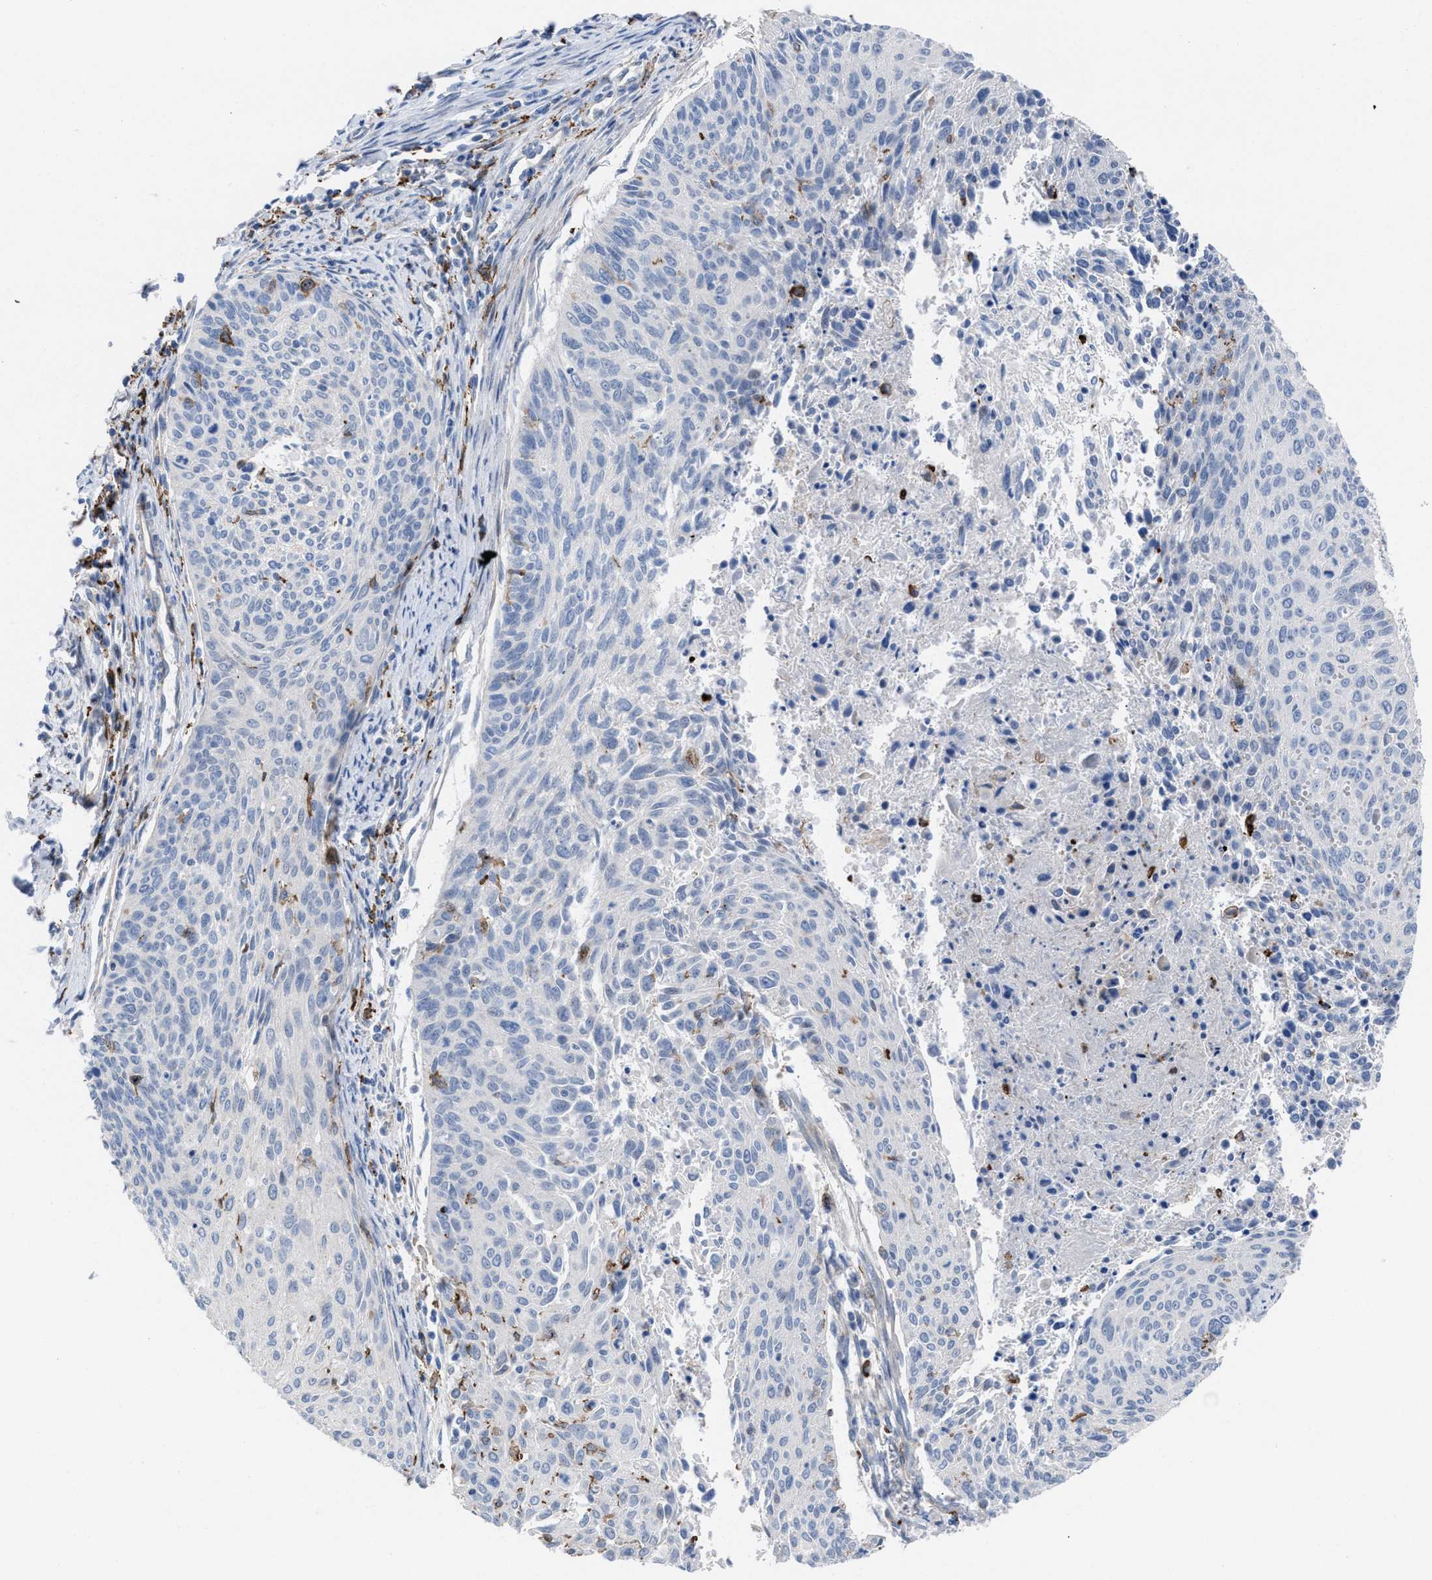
{"staining": {"intensity": "negative", "quantity": "none", "location": "none"}, "tissue": "cervical cancer", "cell_type": "Tumor cells", "image_type": "cancer", "snomed": [{"axis": "morphology", "description": "Squamous cell carcinoma, NOS"}, {"axis": "topography", "description": "Cervix"}], "caption": "A micrograph of human cervical cancer (squamous cell carcinoma) is negative for staining in tumor cells.", "gene": "SLC47A1", "patient": {"sex": "female", "age": 55}}